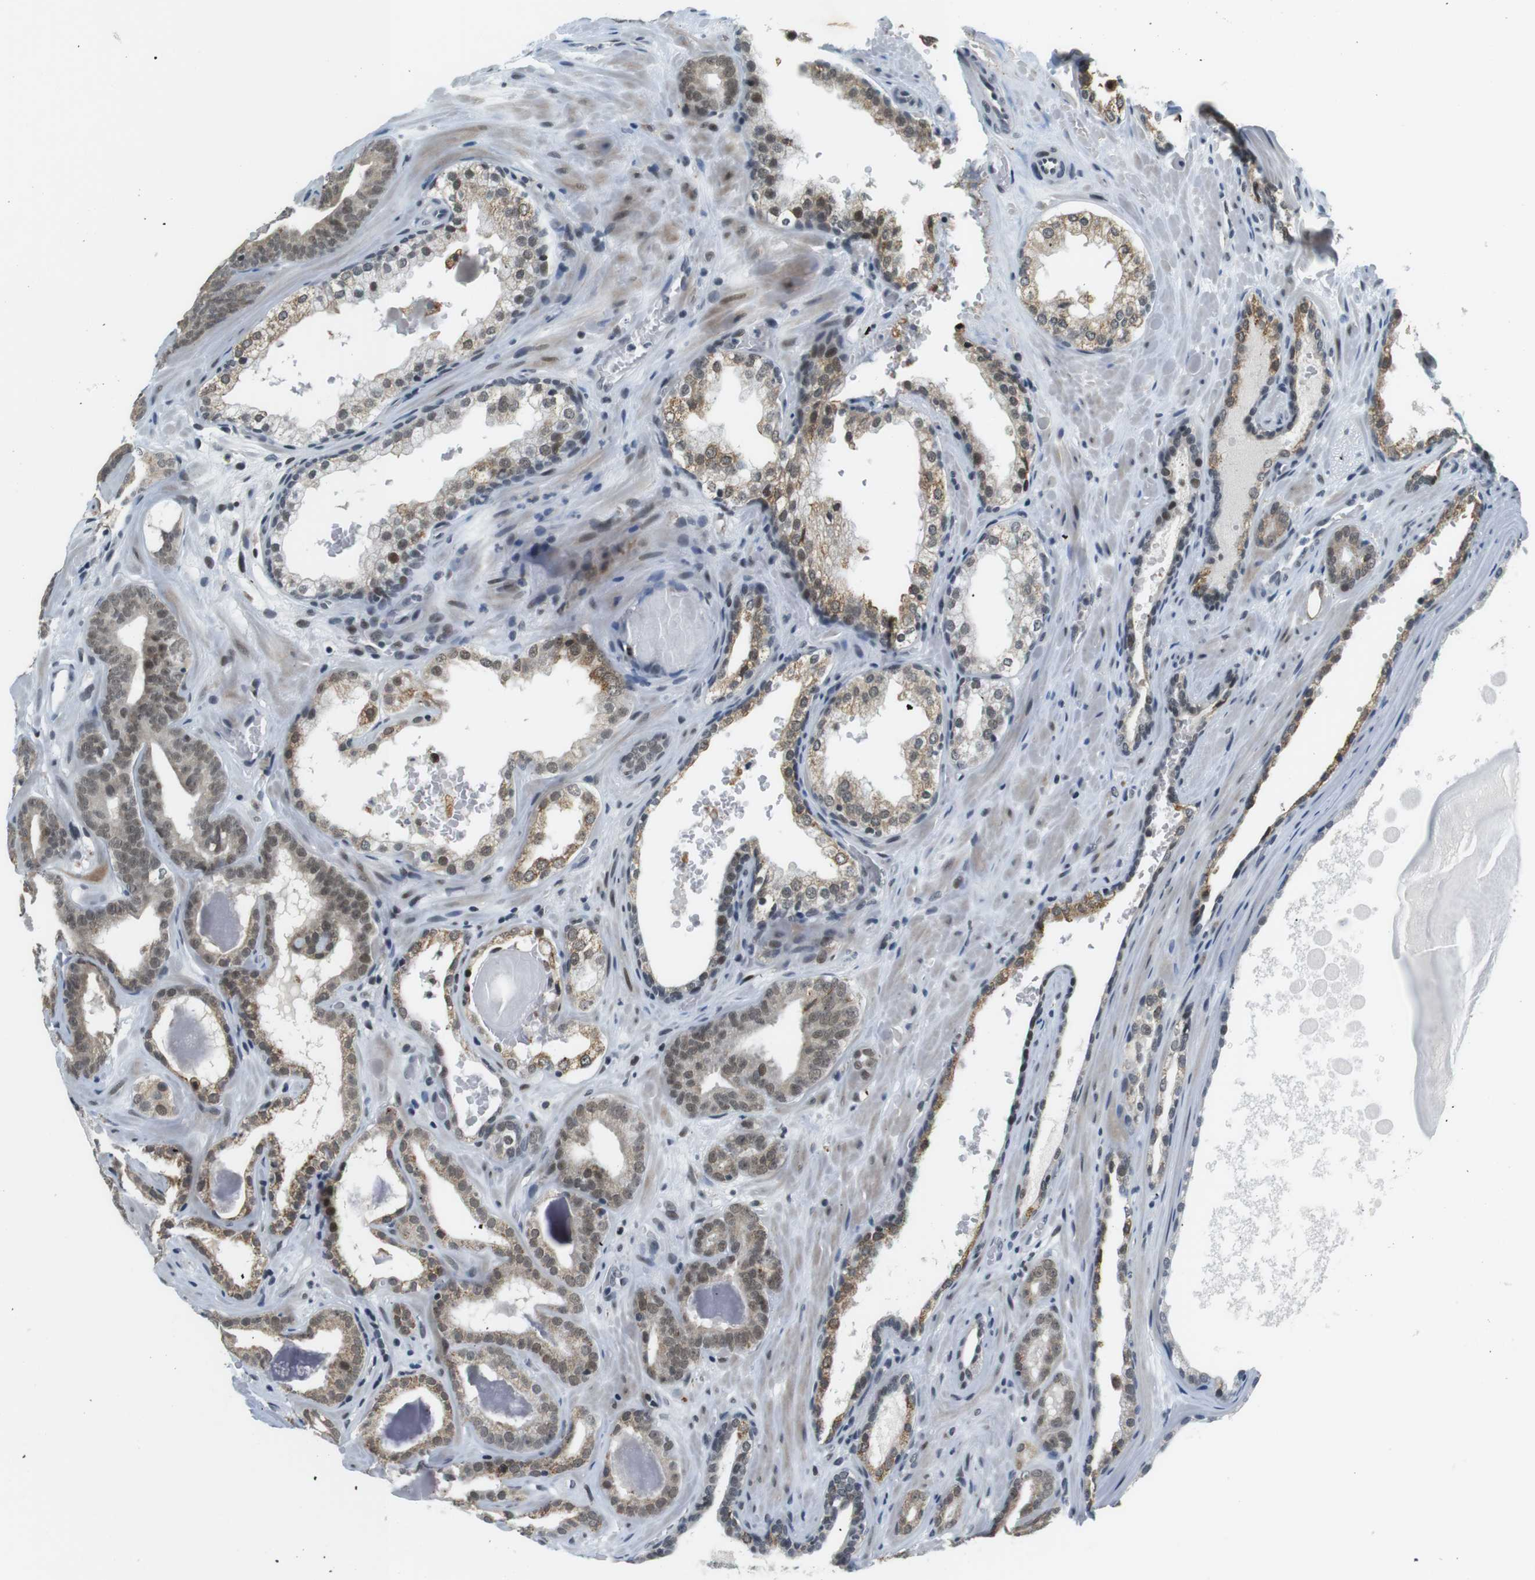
{"staining": {"intensity": "weak", "quantity": ">75%", "location": "cytoplasmic/membranous,nuclear"}, "tissue": "prostate cancer", "cell_type": "Tumor cells", "image_type": "cancer", "snomed": [{"axis": "morphology", "description": "Adenocarcinoma, High grade"}, {"axis": "topography", "description": "Prostate"}], "caption": "Prostate adenocarcinoma (high-grade) tissue reveals weak cytoplasmic/membranous and nuclear positivity in about >75% of tumor cells", "gene": "RNF38", "patient": {"sex": "male", "age": 60}}